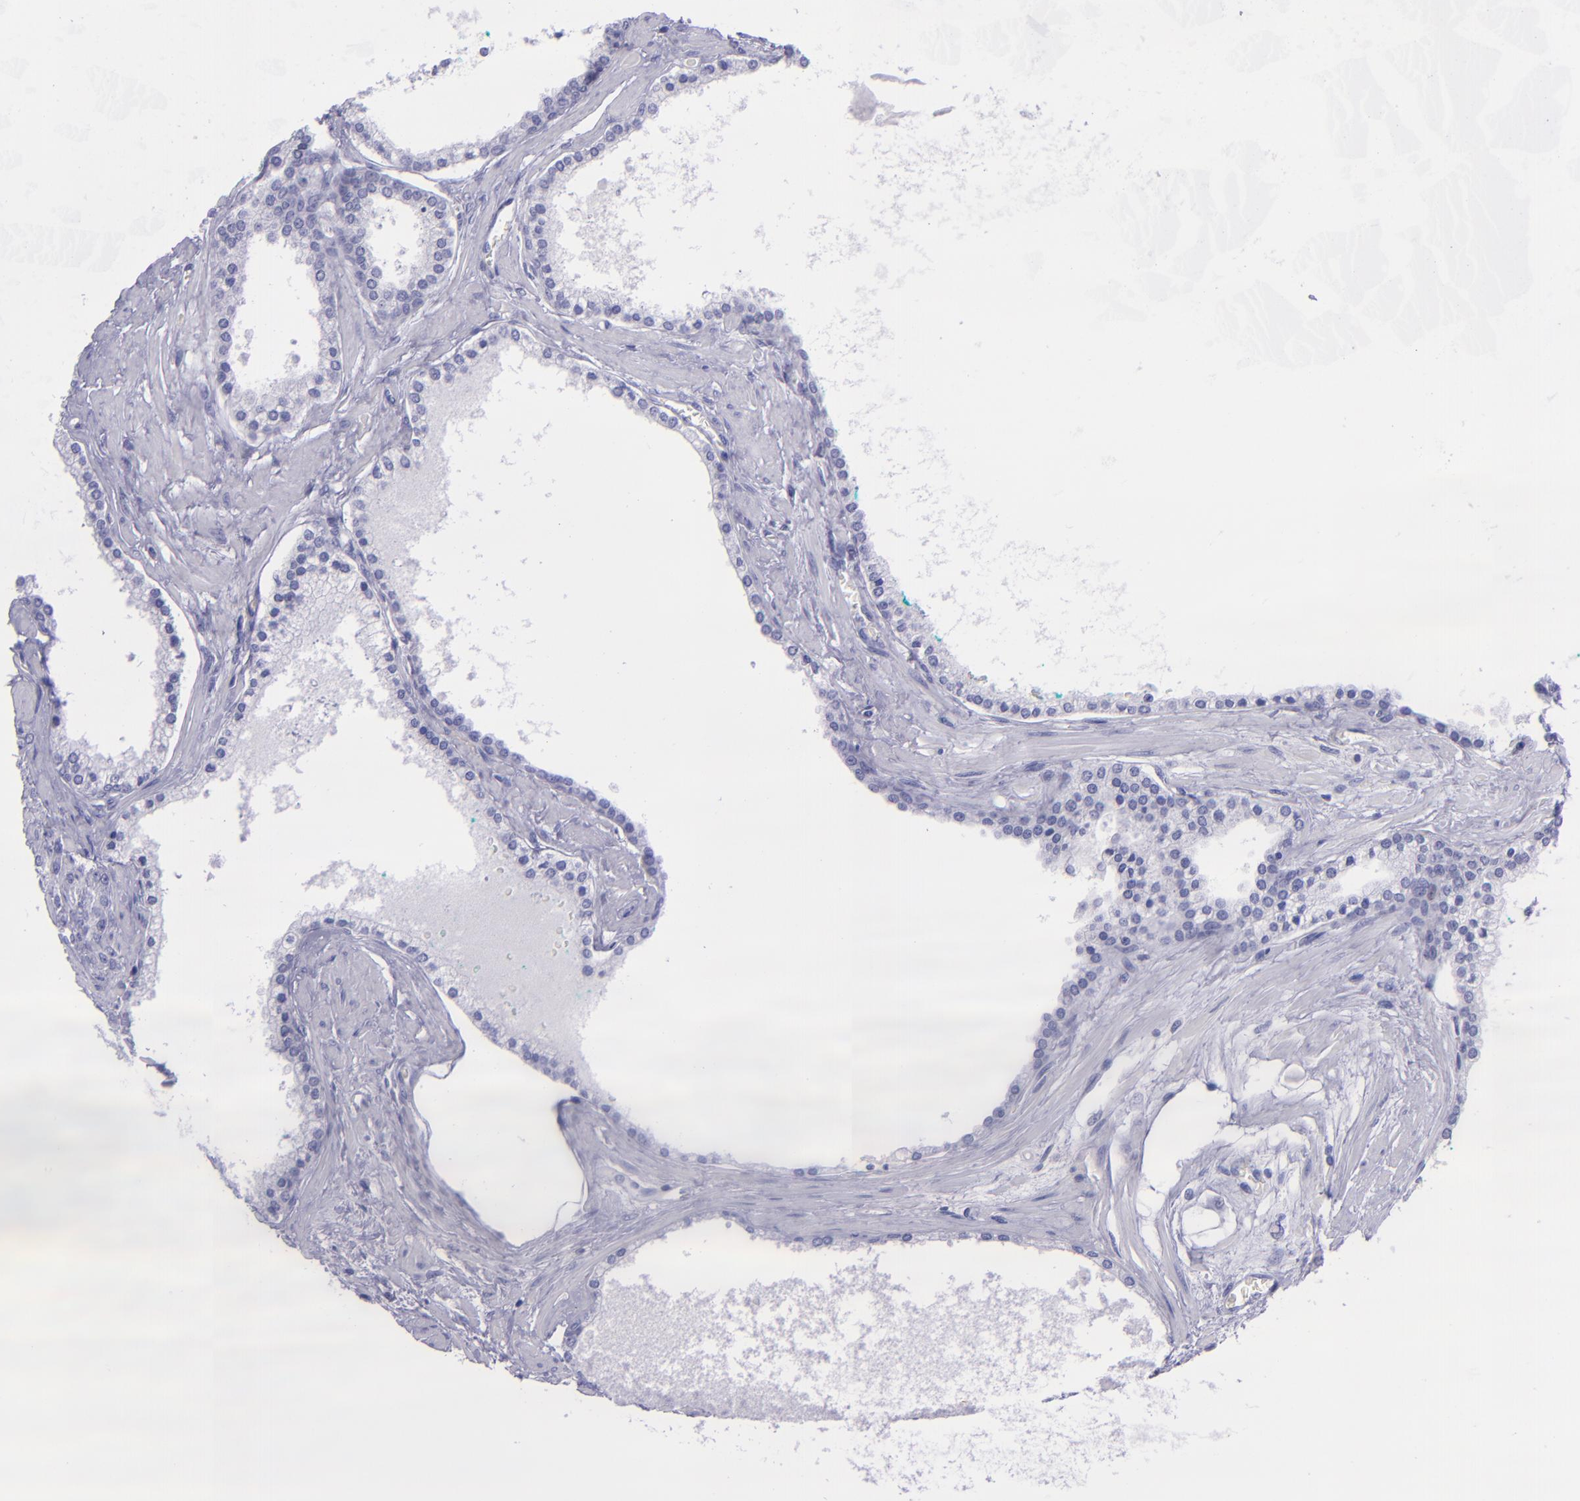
{"staining": {"intensity": "negative", "quantity": "none", "location": "none"}, "tissue": "prostate cancer", "cell_type": "Tumor cells", "image_type": "cancer", "snomed": [{"axis": "morphology", "description": "Adenocarcinoma, High grade"}, {"axis": "topography", "description": "Prostate"}], "caption": "Protein analysis of prostate cancer reveals no significant expression in tumor cells.", "gene": "TOP2A", "patient": {"sex": "male", "age": 71}}